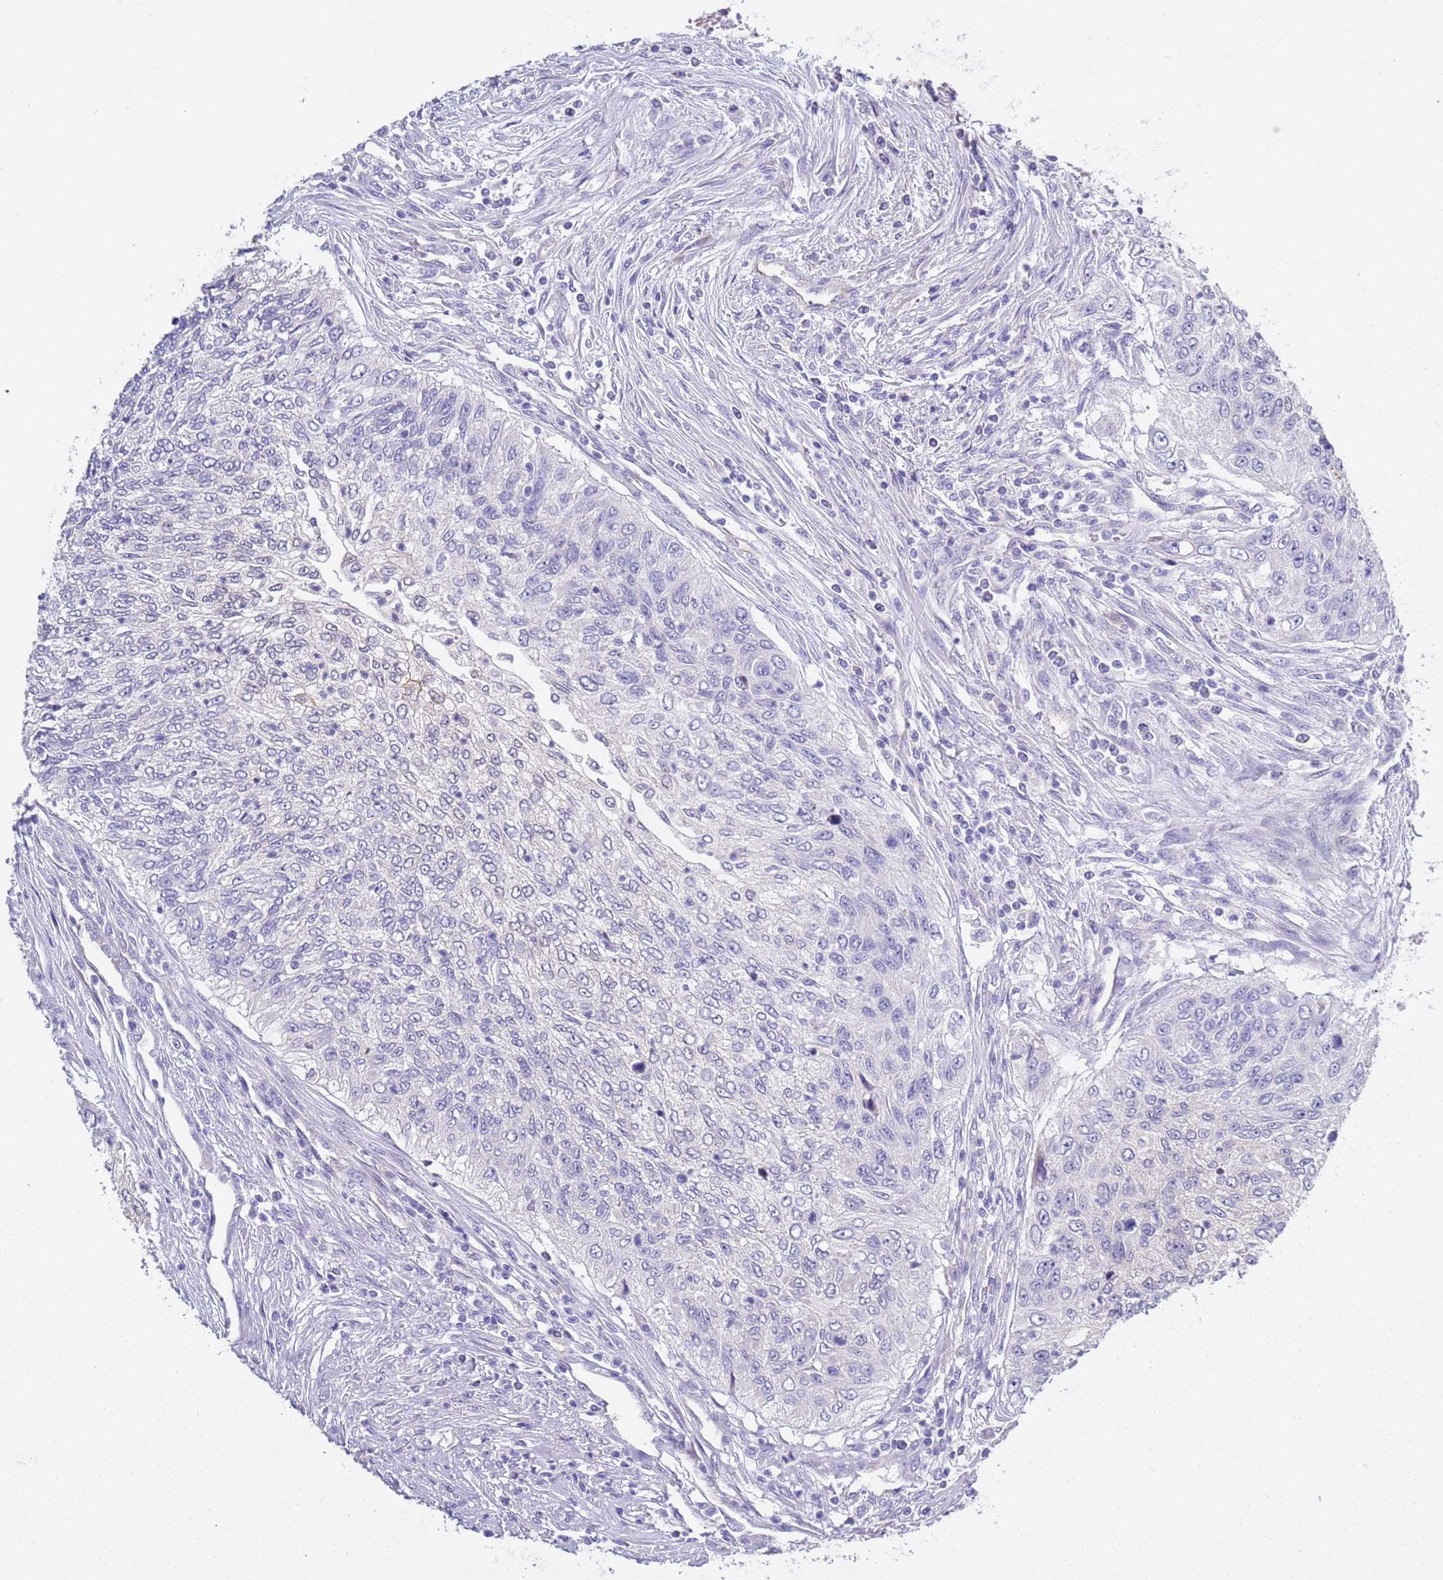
{"staining": {"intensity": "negative", "quantity": "none", "location": "none"}, "tissue": "urothelial cancer", "cell_type": "Tumor cells", "image_type": "cancer", "snomed": [{"axis": "morphology", "description": "Urothelial carcinoma, High grade"}, {"axis": "topography", "description": "Urinary bladder"}], "caption": "Immunohistochemistry of urothelial cancer demonstrates no positivity in tumor cells. (DAB (3,3'-diaminobenzidine) IHC visualized using brightfield microscopy, high magnification).", "gene": "BRMS1L", "patient": {"sex": "female", "age": 60}}